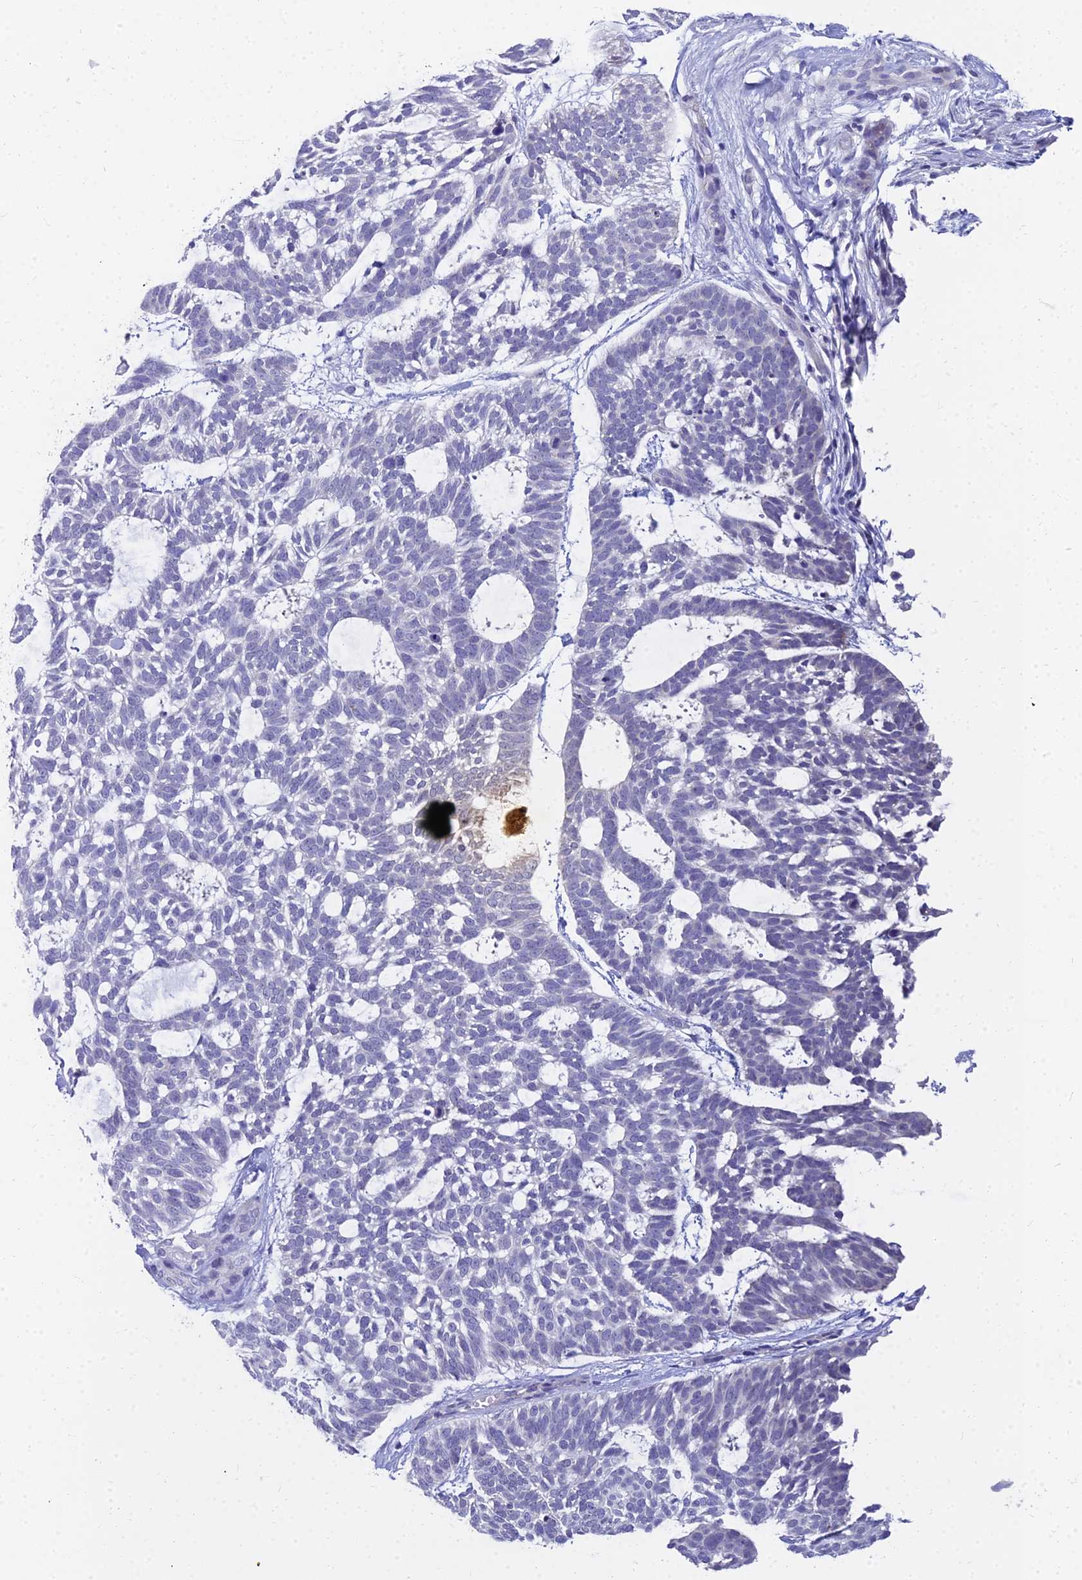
{"staining": {"intensity": "negative", "quantity": "none", "location": "none"}, "tissue": "skin cancer", "cell_type": "Tumor cells", "image_type": "cancer", "snomed": [{"axis": "morphology", "description": "Basal cell carcinoma"}, {"axis": "topography", "description": "Skin"}], "caption": "Immunohistochemical staining of human skin basal cell carcinoma reveals no significant positivity in tumor cells.", "gene": "NPY", "patient": {"sex": "male", "age": 88}}